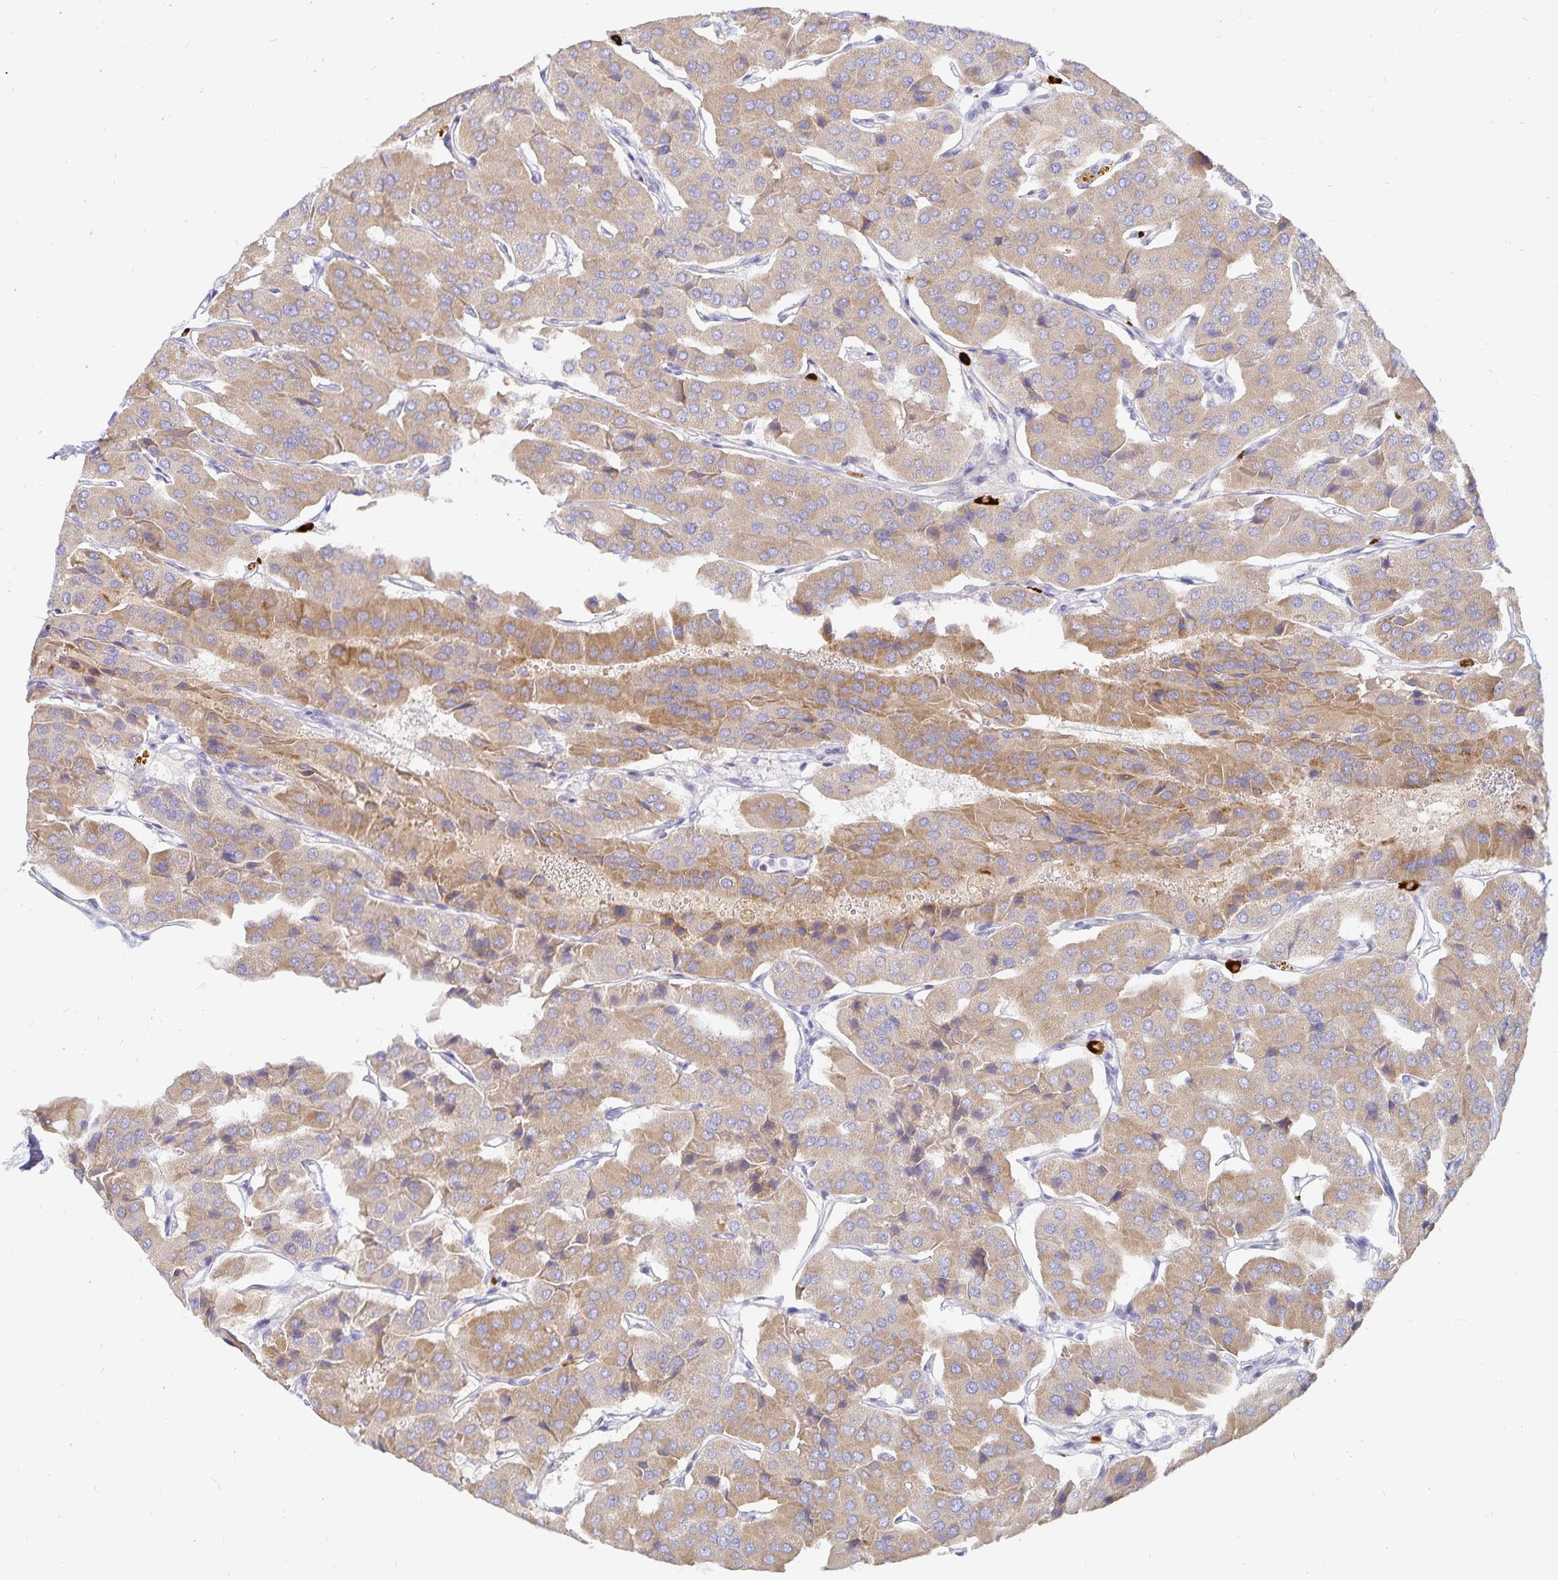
{"staining": {"intensity": "moderate", "quantity": ">75%", "location": "cytoplasmic/membranous"}, "tissue": "parathyroid gland", "cell_type": "Glandular cells", "image_type": "normal", "snomed": [{"axis": "morphology", "description": "Normal tissue, NOS"}, {"axis": "morphology", "description": "Adenoma, NOS"}, {"axis": "topography", "description": "Parathyroid gland"}], "caption": "This image shows immunohistochemistry (IHC) staining of benign human parathyroid gland, with medium moderate cytoplasmic/membranous expression in about >75% of glandular cells.", "gene": "PKHD1", "patient": {"sex": "female", "age": 86}}